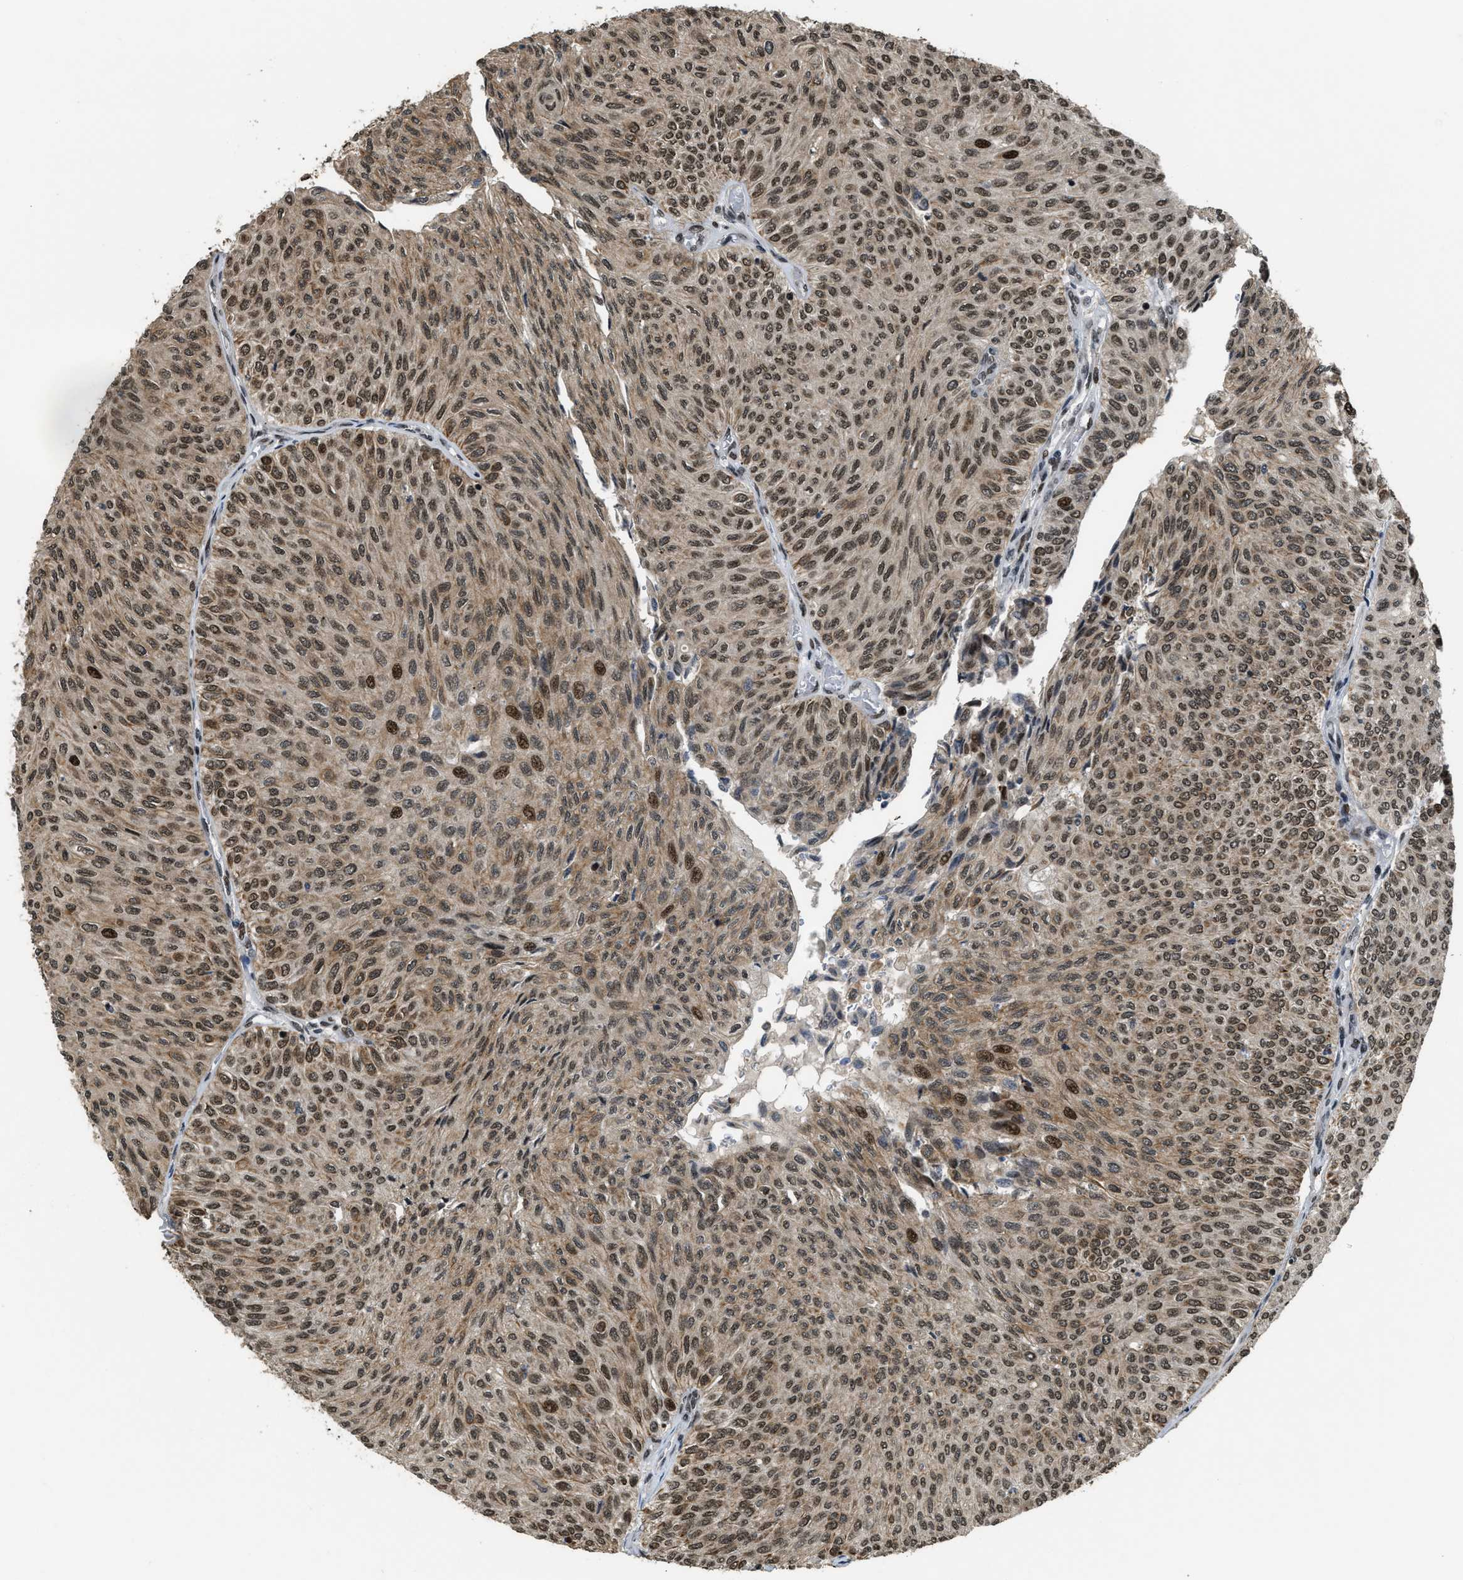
{"staining": {"intensity": "moderate", "quantity": ">75%", "location": "cytoplasmic/membranous,nuclear"}, "tissue": "urothelial cancer", "cell_type": "Tumor cells", "image_type": "cancer", "snomed": [{"axis": "morphology", "description": "Urothelial carcinoma, Low grade"}, {"axis": "topography", "description": "Urinary bladder"}], "caption": "Low-grade urothelial carcinoma stained with a brown dye reveals moderate cytoplasmic/membranous and nuclear positive positivity in about >75% of tumor cells.", "gene": "SERTAD2", "patient": {"sex": "male", "age": 78}}